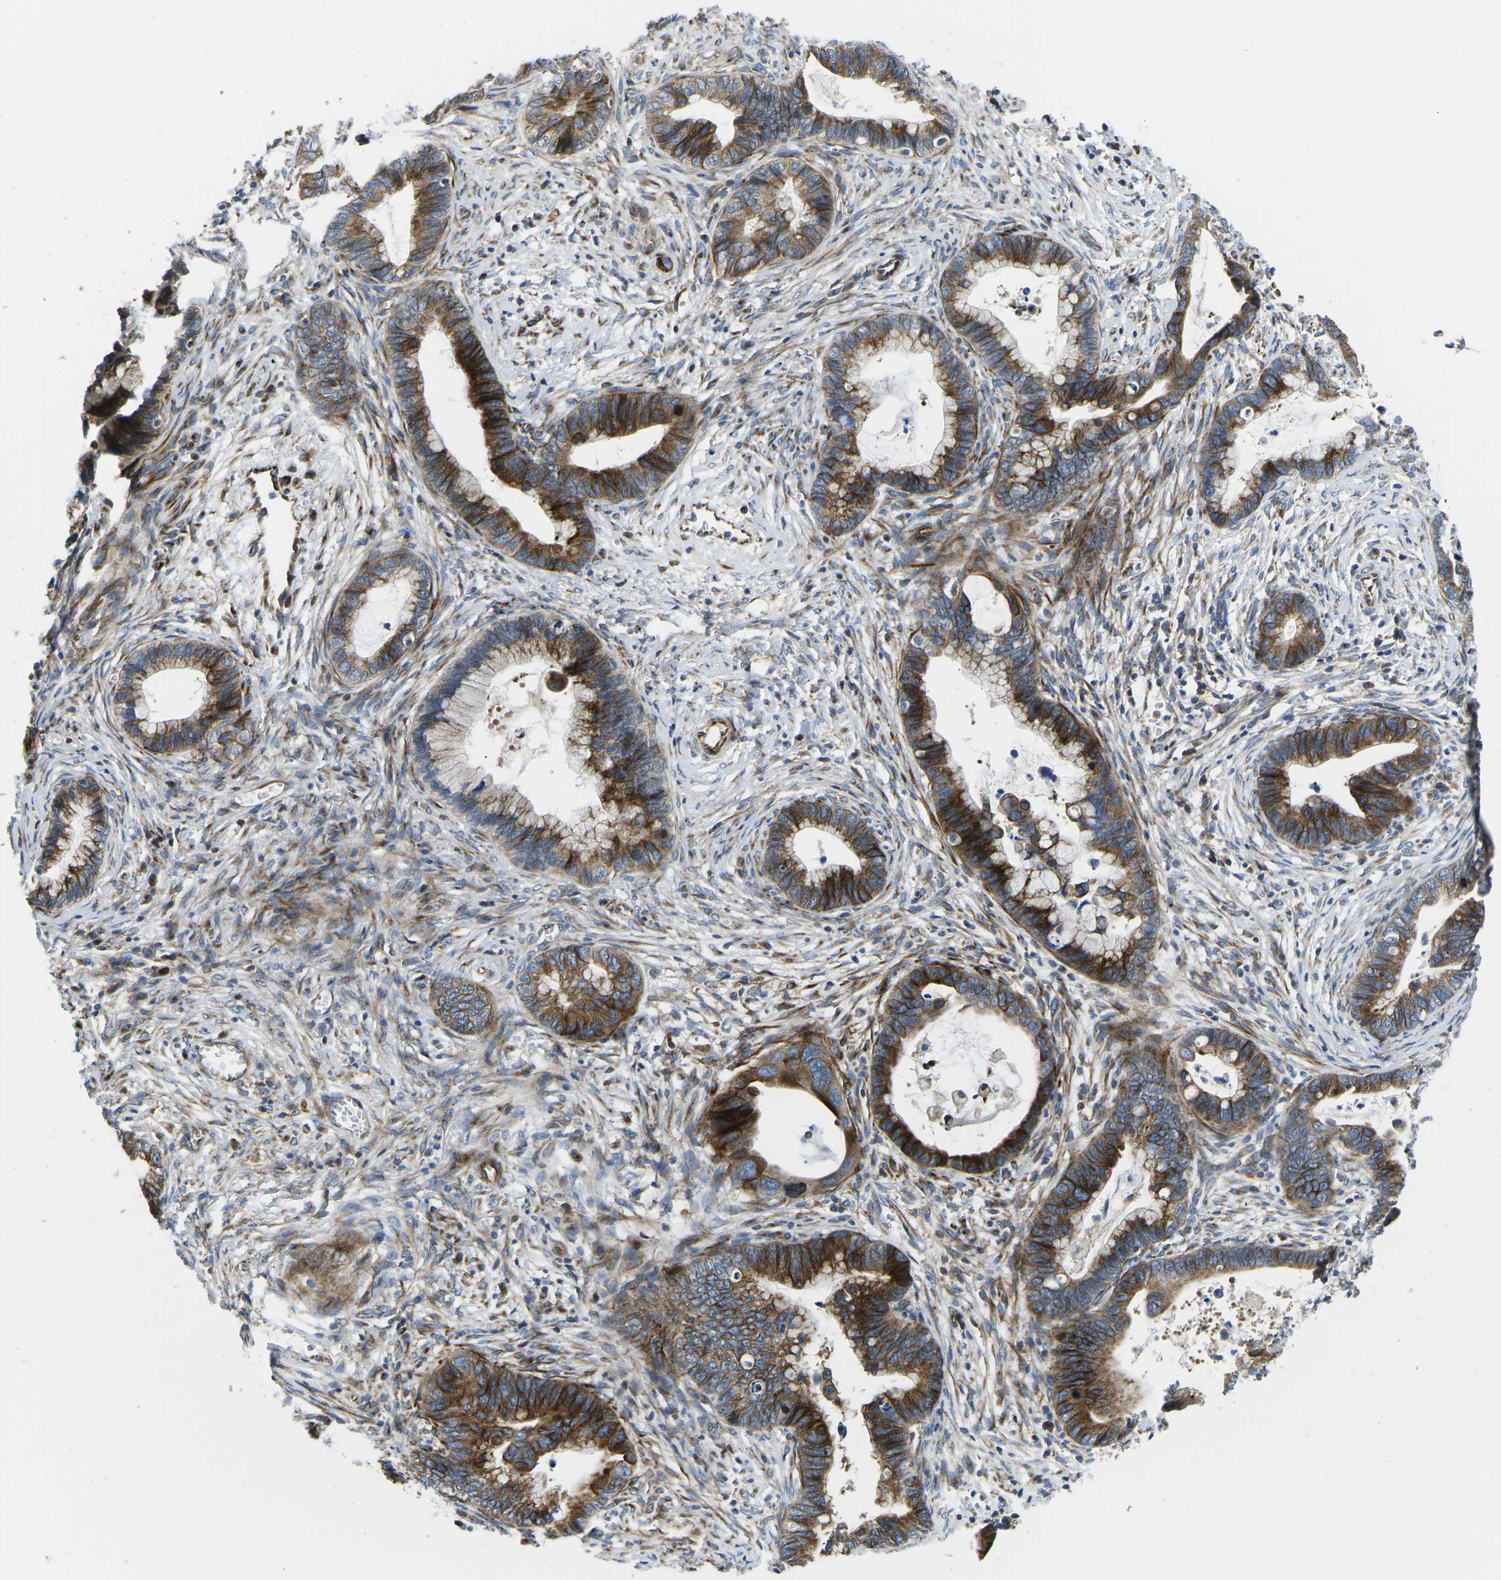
{"staining": {"intensity": "strong", "quantity": ">75%", "location": "cytoplasmic/membranous"}, "tissue": "cervical cancer", "cell_type": "Tumor cells", "image_type": "cancer", "snomed": [{"axis": "morphology", "description": "Adenocarcinoma, NOS"}, {"axis": "topography", "description": "Cervix"}], "caption": "Protein analysis of cervical cancer tissue exhibits strong cytoplasmic/membranous expression in about >75% of tumor cells. The staining is performed using DAB (3,3'-diaminobenzidine) brown chromogen to label protein expression. The nuclei are counter-stained blue using hematoxylin.", "gene": "TMEFF2", "patient": {"sex": "female", "age": 44}}